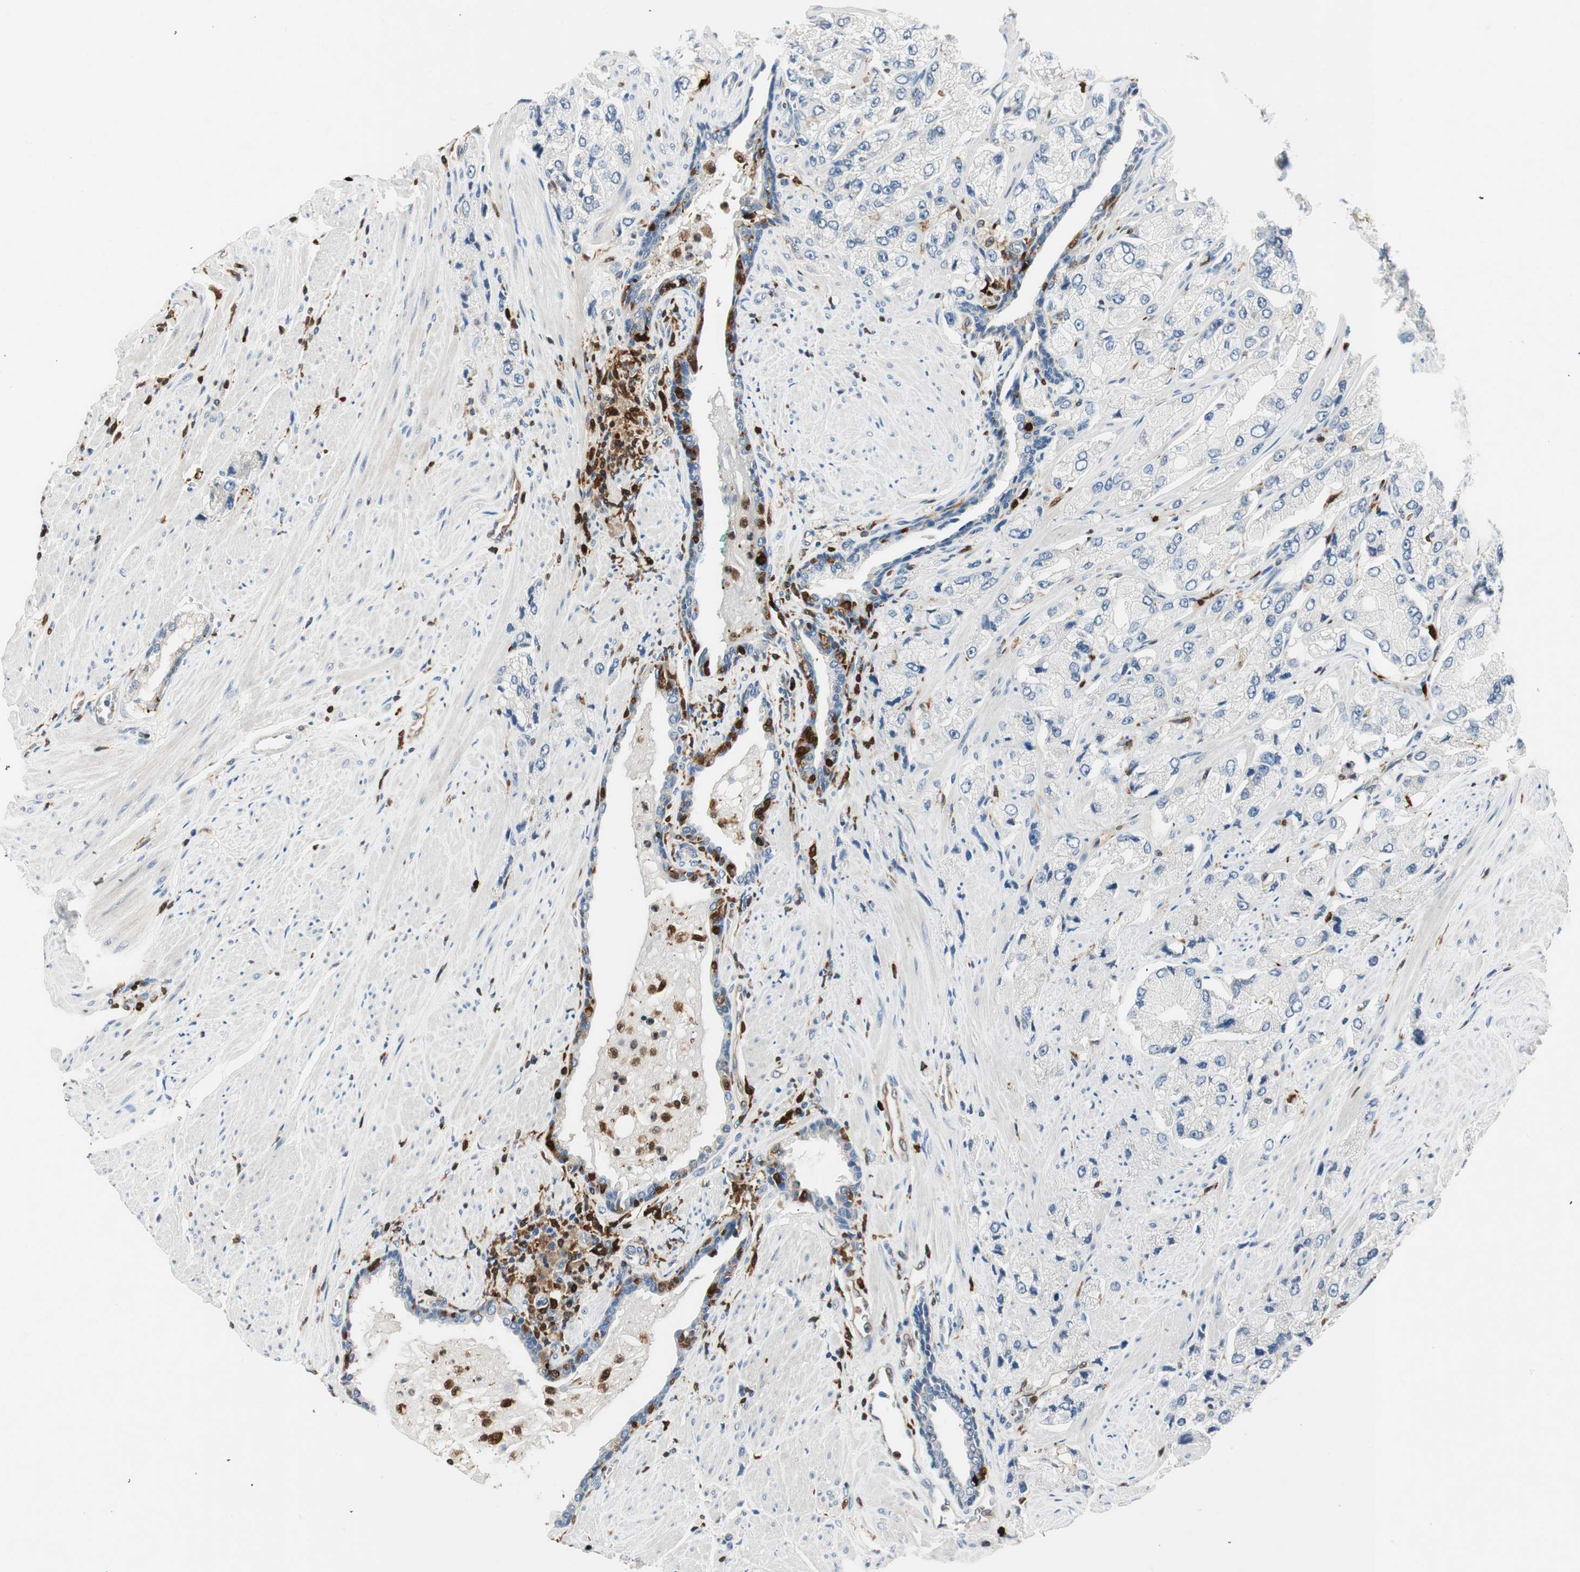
{"staining": {"intensity": "negative", "quantity": "none", "location": "none"}, "tissue": "prostate cancer", "cell_type": "Tumor cells", "image_type": "cancer", "snomed": [{"axis": "morphology", "description": "Adenocarcinoma, High grade"}, {"axis": "topography", "description": "Prostate"}], "caption": "Immunohistochemistry (IHC) micrograph of human prostate high-grade adenocarcinoma stained for a protein (brown), which demonstrates no staining in tumor cells.", "gene": "COTL1", "patient": {"sex": "male", "age": 58}}